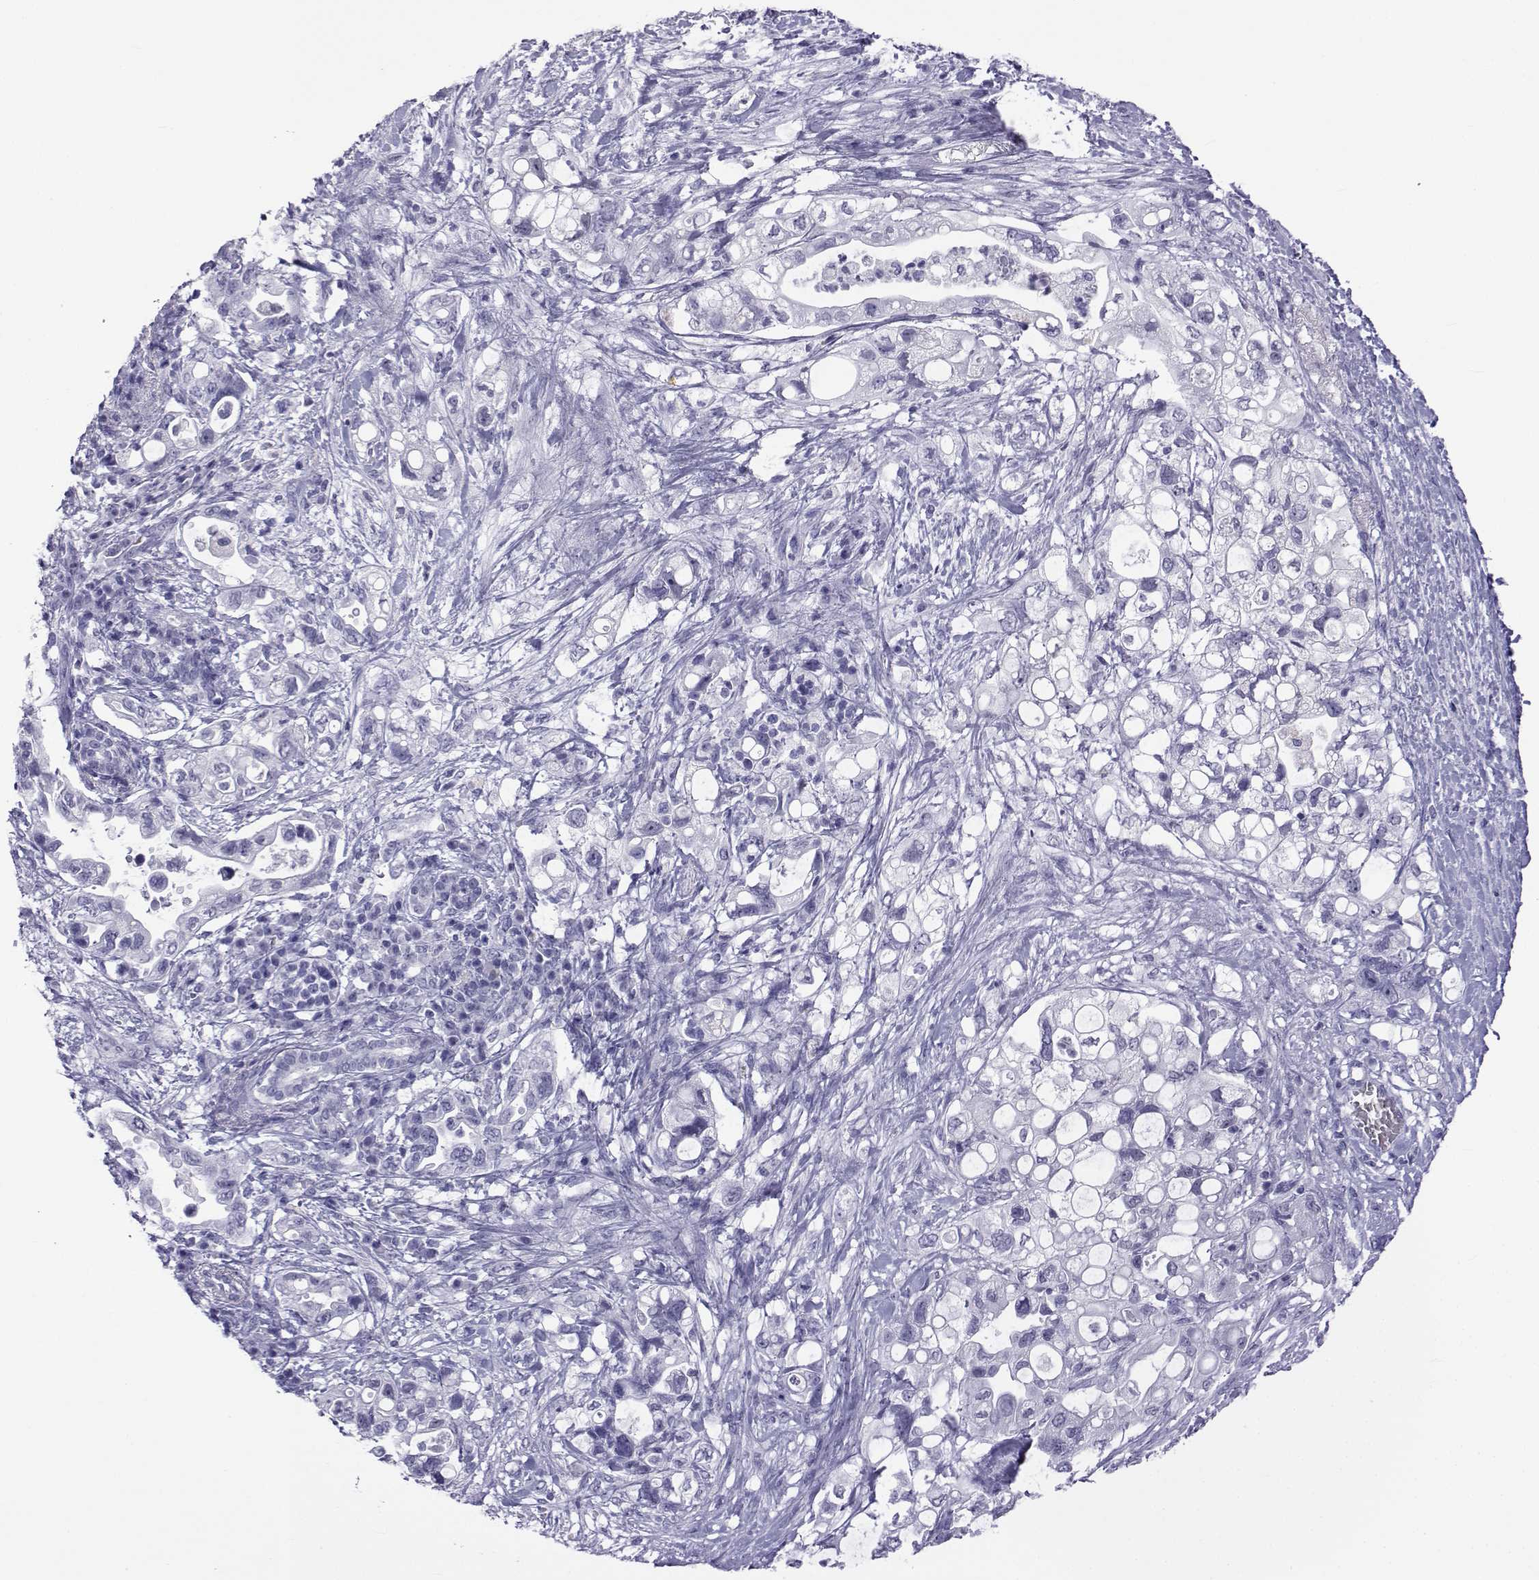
{"staining": {"intensity": "negative", "quantity": "none", "location": "none"}, "tissue": "pancreatic cancer", "cell_type": "Tumor cells", "image_type": "cancer", "snomed": [{"axis": "morphology", "description": "Adenocarcinoma, NOS"}, {"axis": "topography", "description": "Pancreas"}], "caption": "Immunohistochemical staining of pancreatic cancer (adenocarcinoma) reveals no significant staining in tumor cells.", "gene": "ACTL7A", "patient": {"sex": "female", "age": 72}}